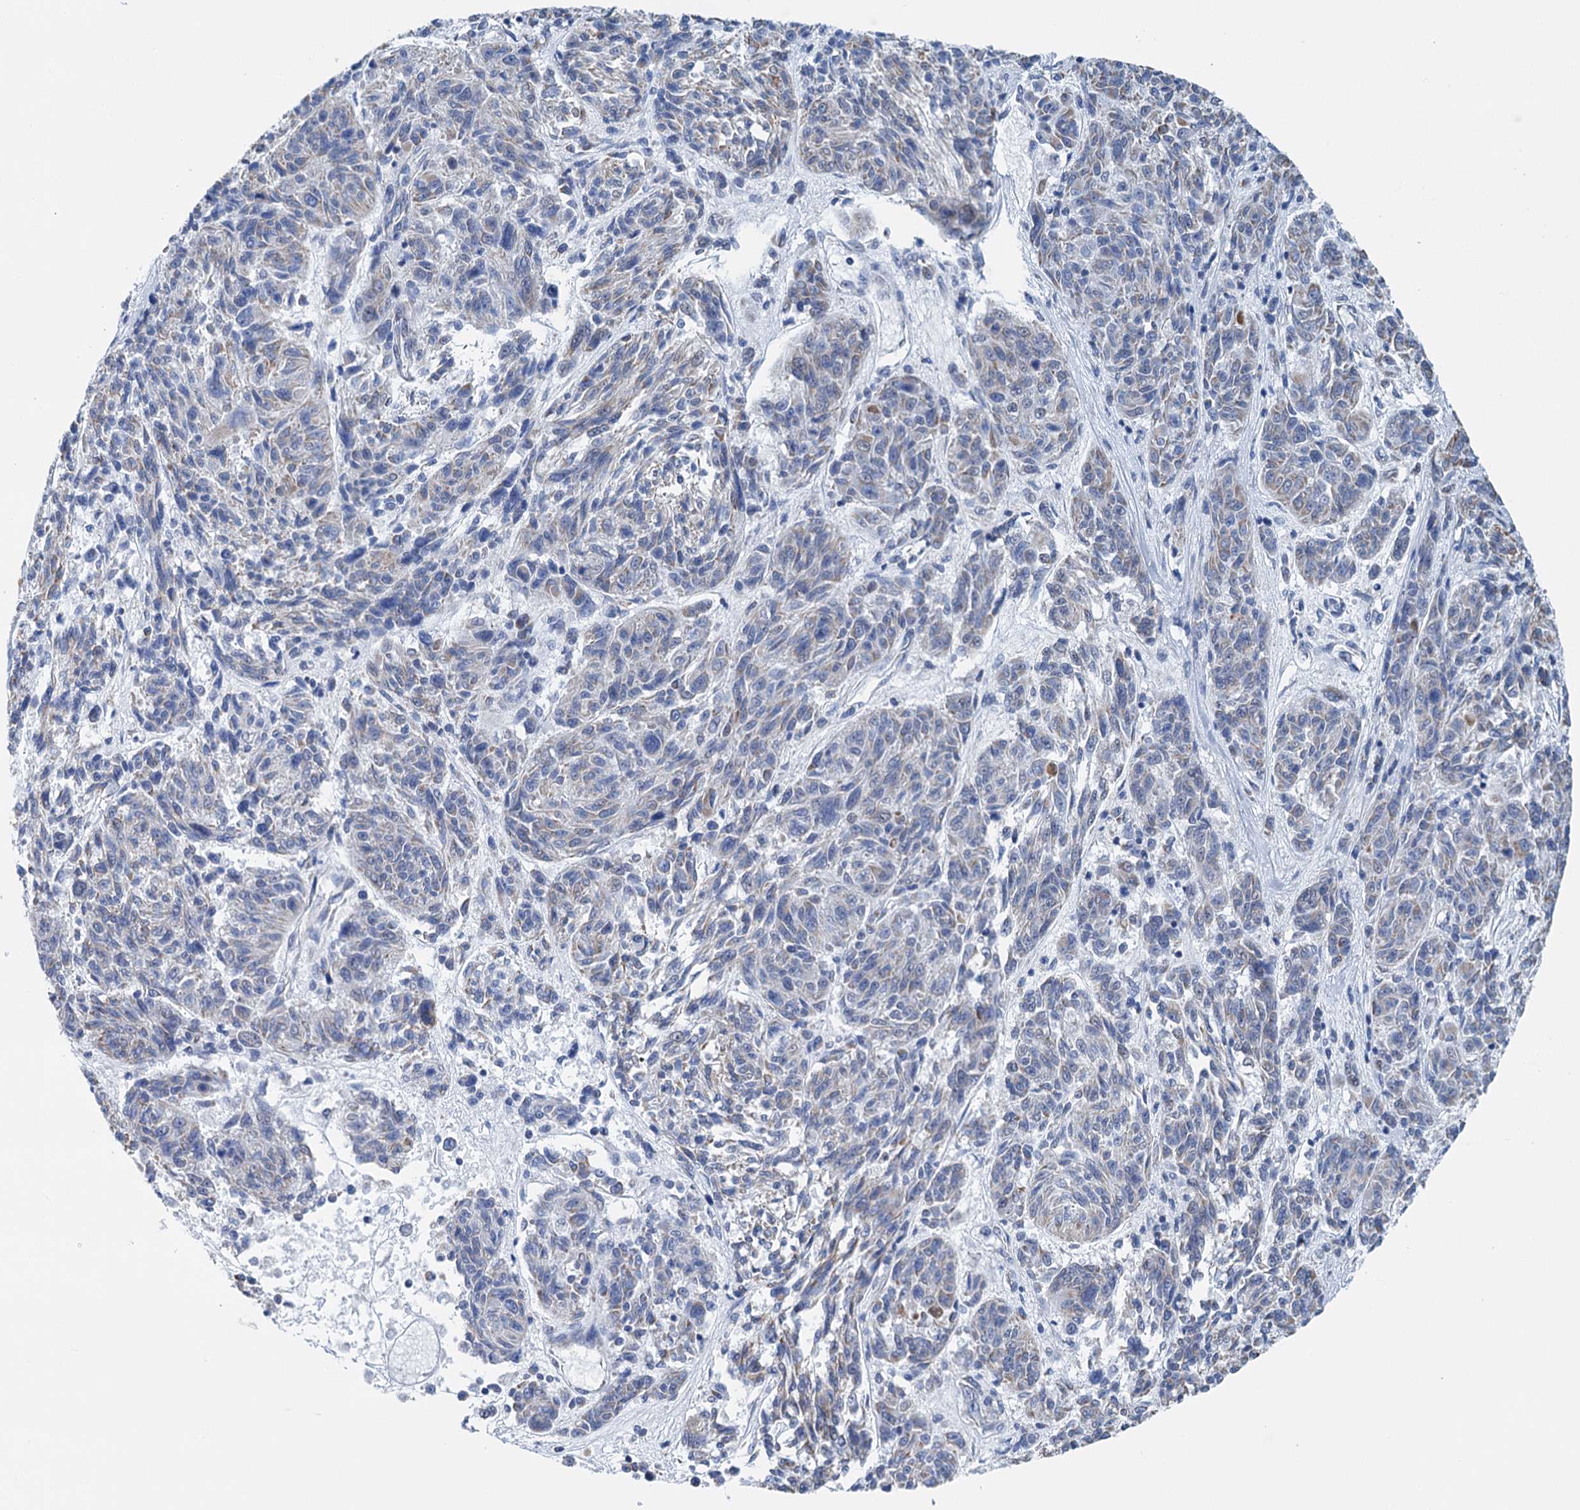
{"staining": {"intensity": "weak", "quantity": "25%-75%", "location": "cytoplasmic/membranous"}, "tissue": "melanoma", "cell_type": "Tumor cells", "image_type": "cancer", "snomed": [{"axis": "morphology", "description": "Malignant melanoma, NOS"}, {"axis": "topography", "description": "Skin"}], "caption": "A brown stain labels weak cytoplasmic/membranous positivity of a protein in human melanoma tumor cells. (Stains: DAB in brown, nuclei in blue, Microscopy: brightfield microscopy at high magnification).", "gene": "MORN3", "patient": {"sex": "male", "age": 53}}